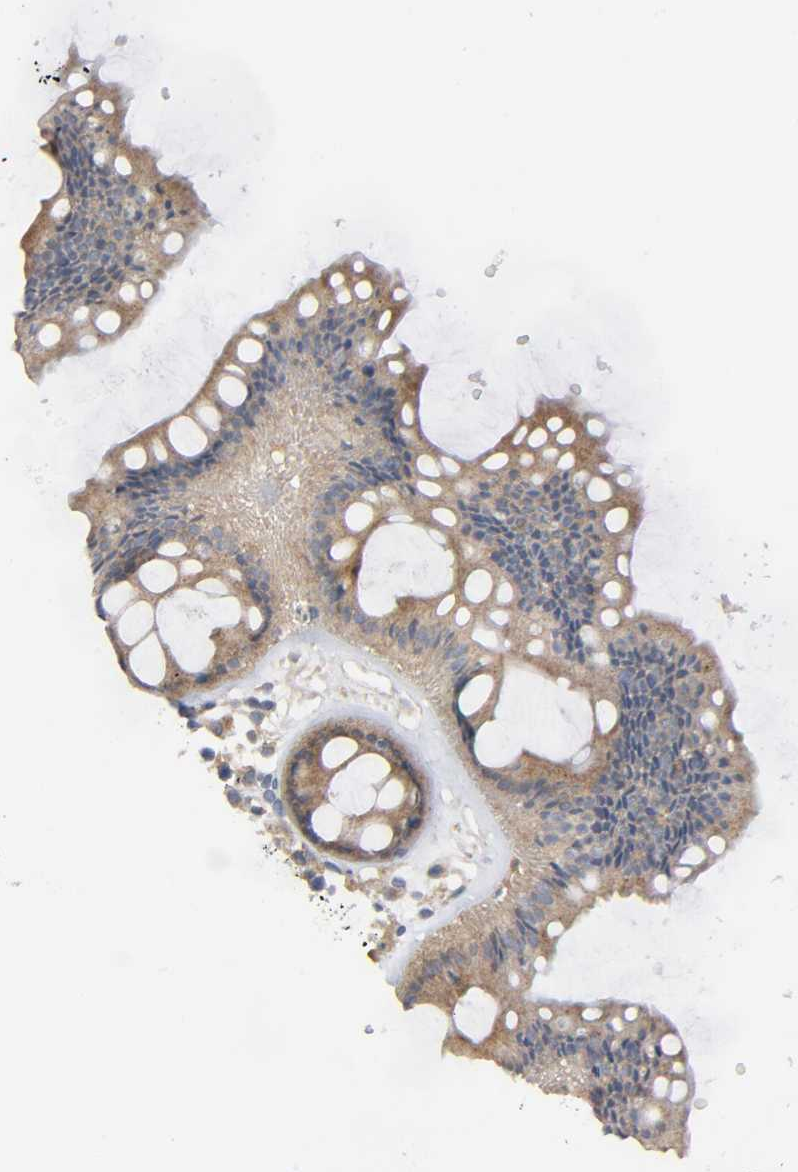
{"staining": {"intensity": "moderate", "quantity": ">75%", "location": "cytoplasmic/membranous"}, "tissue": "rectum", "cell_type": "Glandular cells", "image_type": "normal", "snomed": [{"axis": "morphology", "description": "Normal tissue, NOS"}, {"axis": "topography", "description": "Rectum"}], "caption": "Approximately >75% of glandular cells in unremarkable rectum exhibit moderate cytoplasmic/membranous protein staining as visualized by brown immunohistochemical staining.", "gene": "HDAC6", "patient": {"sex": "female", "age": 66}}